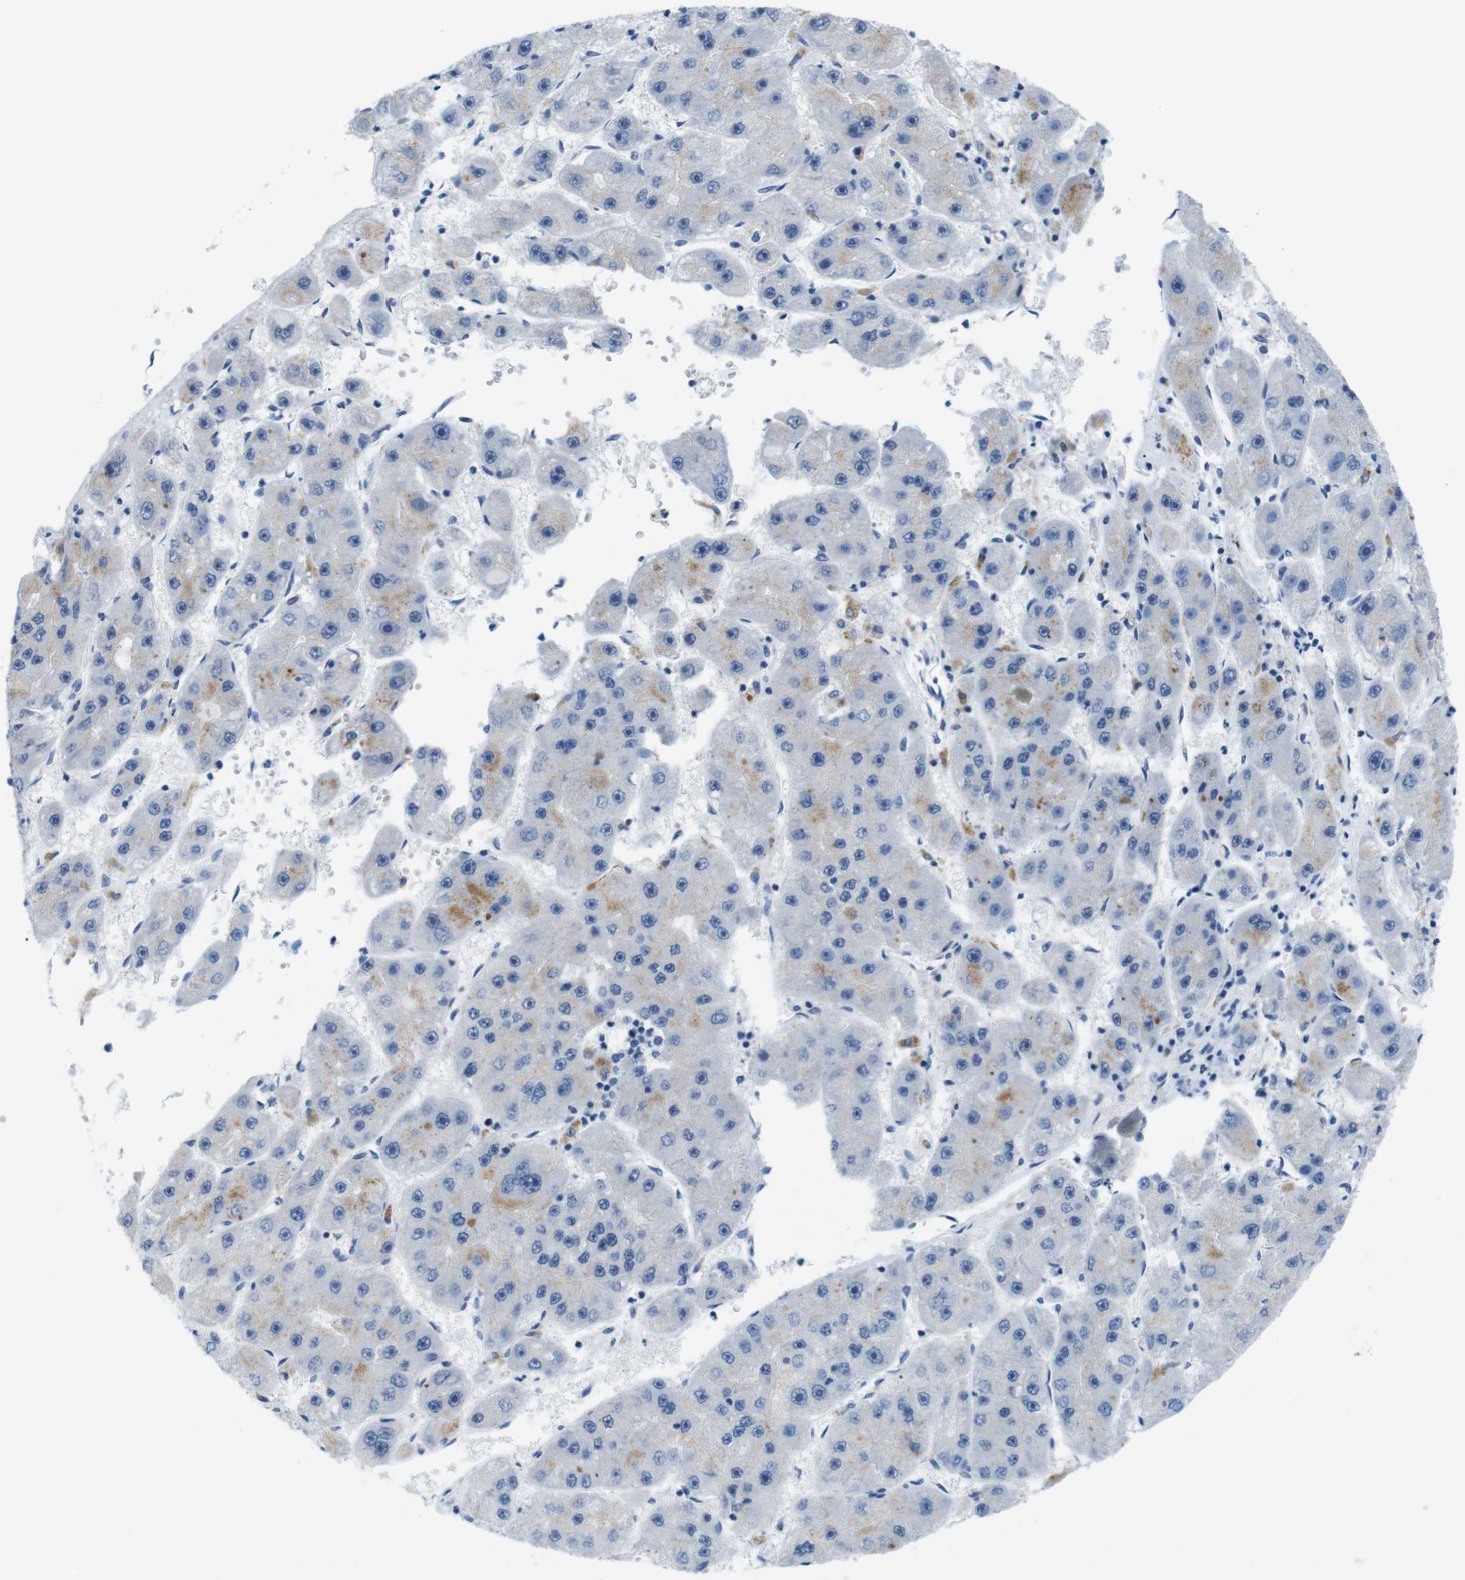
{"staining": {"intensity": "weak", "quantity": "<25%", "location": "cytoplasmic/membranous"}, "tissue": "liver cancer", "cell_type": "Tumor cells", "image_type": "cancer", "snomed": [{"axis": "morphology", "description": "Carcinoma, Hepatocellular, NOS"}, {"axis": "topography", "description": "Liver"}], "caption": "Tumor cells are negative for brown protein staining in liver hepatocellular carcinoma.", "gene": "GOLGA2", "patient": {"sex": "female", "age": 61}}